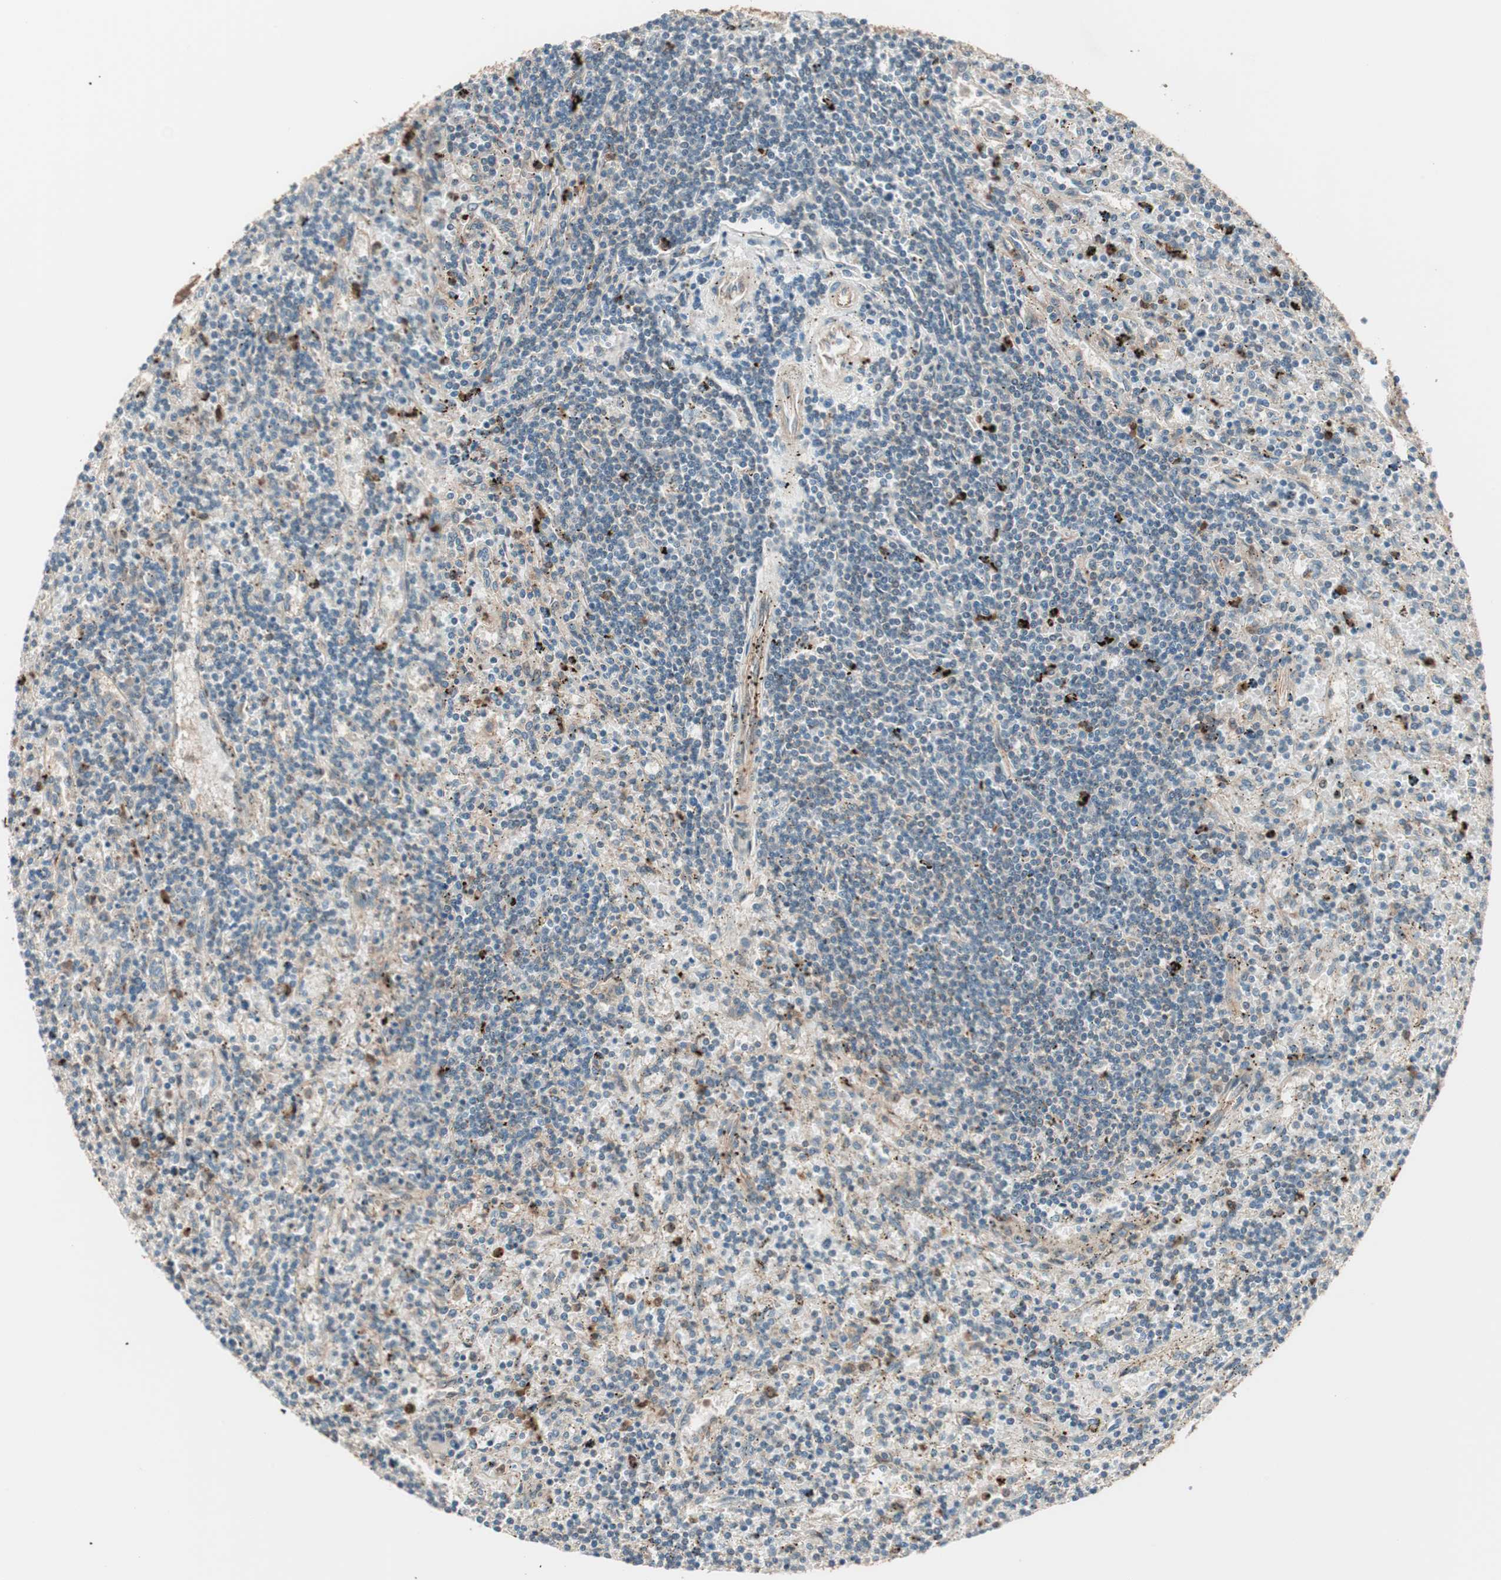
{"staining": {"intensity": "weak", "quantity": "25%-75%", "location": "cytoplasmic/membranous"}, "tissue": "lymphoma", "cell_type": "Tumor cells", "image_type": "cancer", "snomed": [{"axis": "morphology", "description": "Malignant lymphoma, non-Hodgkin's type, Low grade"}, {"axis": "topography", "description": "Spleen"}], "caption": "Weak cytoplasmic/membranous positivity for a protein is present in about 25%-75% of tumor cells of low-grade malignant lymphoma, non-Hodgkin's type using immunohistochemistry (IHC).", "gene": "TSG101", "patient": {"sex": "male", "age": 76}}